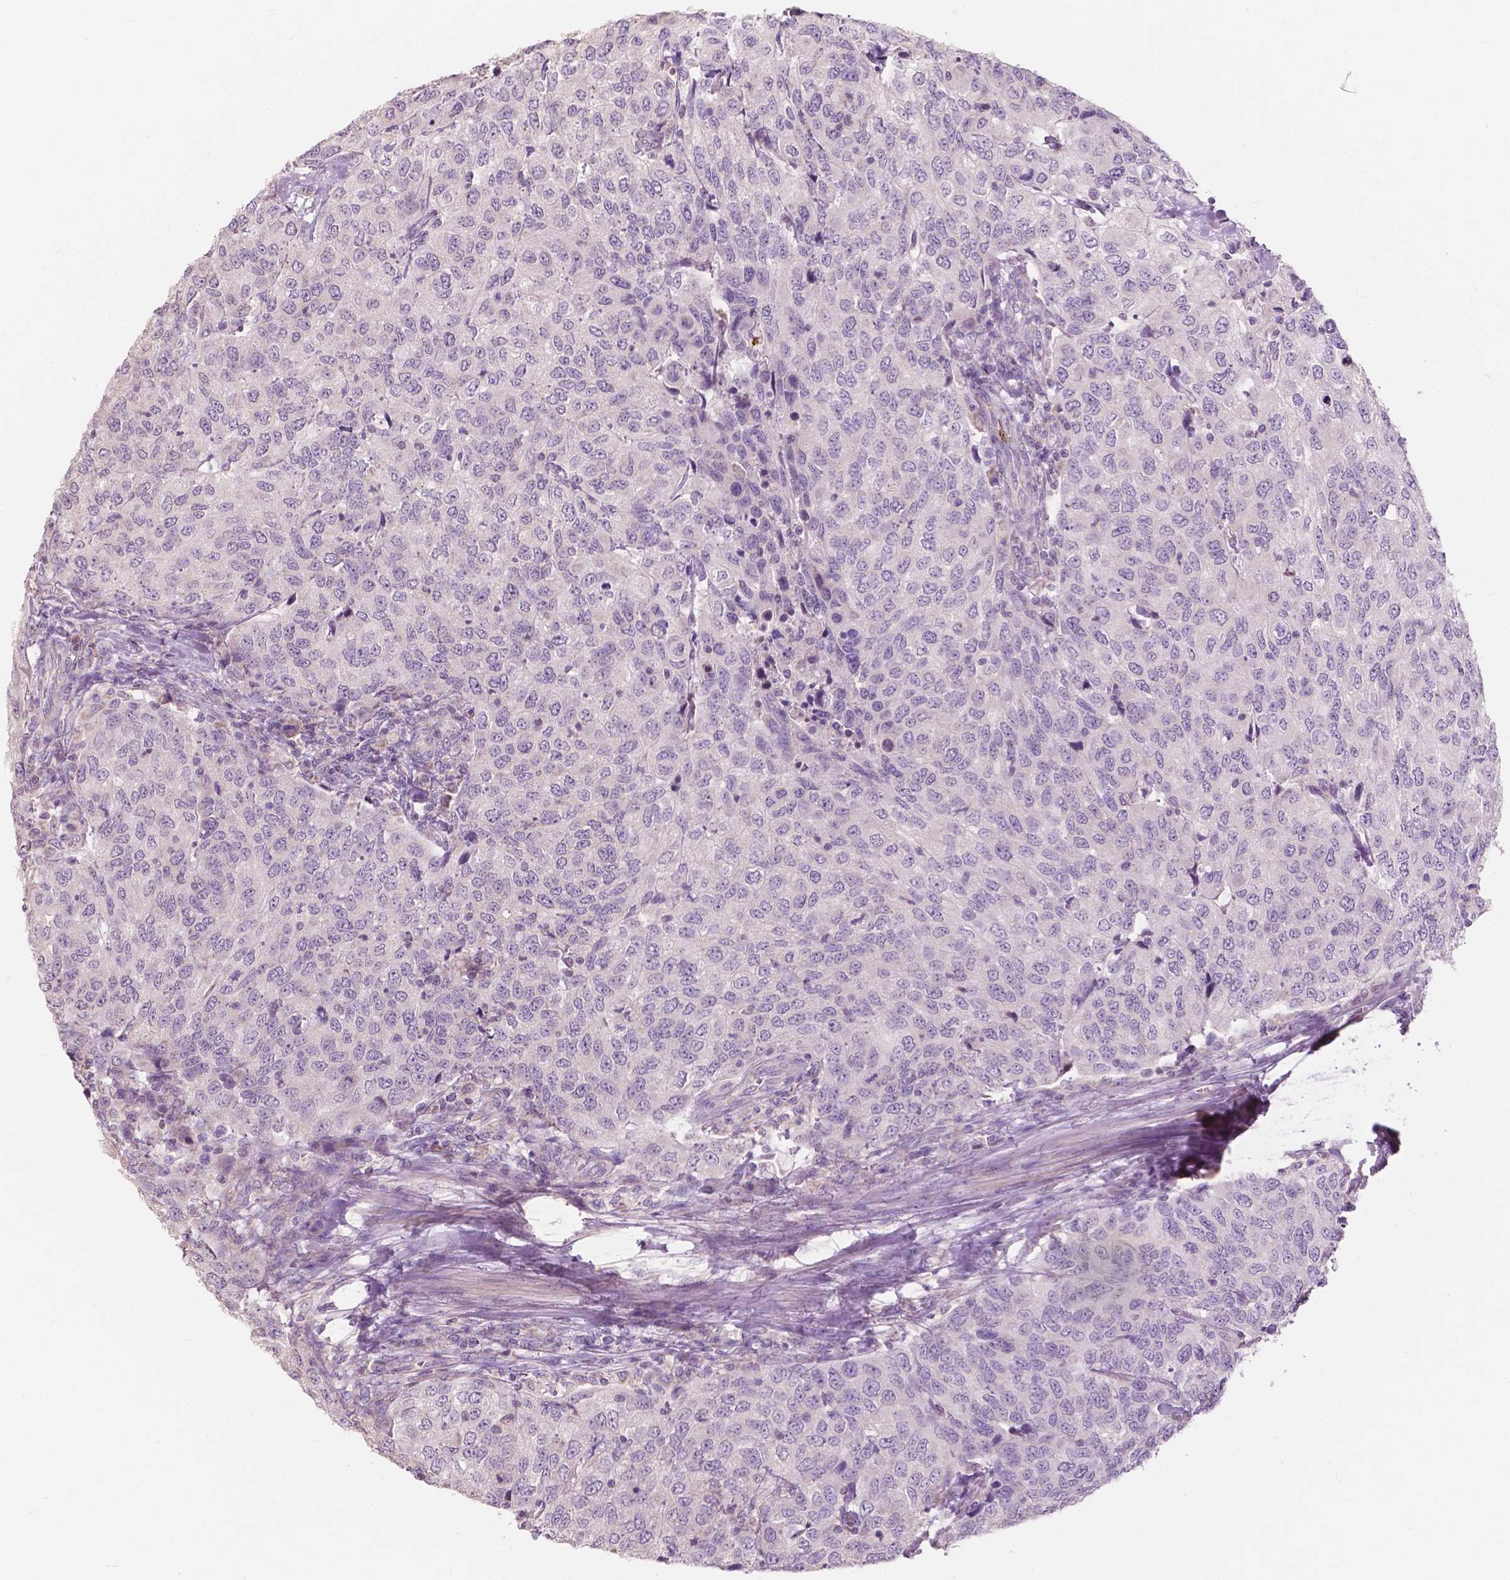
{"staining": {"intensity": "negative", "quantity": "none", "location": "none"}, "tissue": "urothelial cancer", "cell_type": "Tumor cells", "image_type": "cancer", "snomed": [{"axis": "morphology", "description": "Urothelial carcinoma, High grade"}, {"axis": "topography", "description": "Urinary bladder"}], "caption": "This is an immunohistochemistry photomicrograph of human high-grade urothelial carcinoma. There is no expression in tumor cells.", "gene": "NDUFS1", "patient": {"sex": "female", "age": 78}}